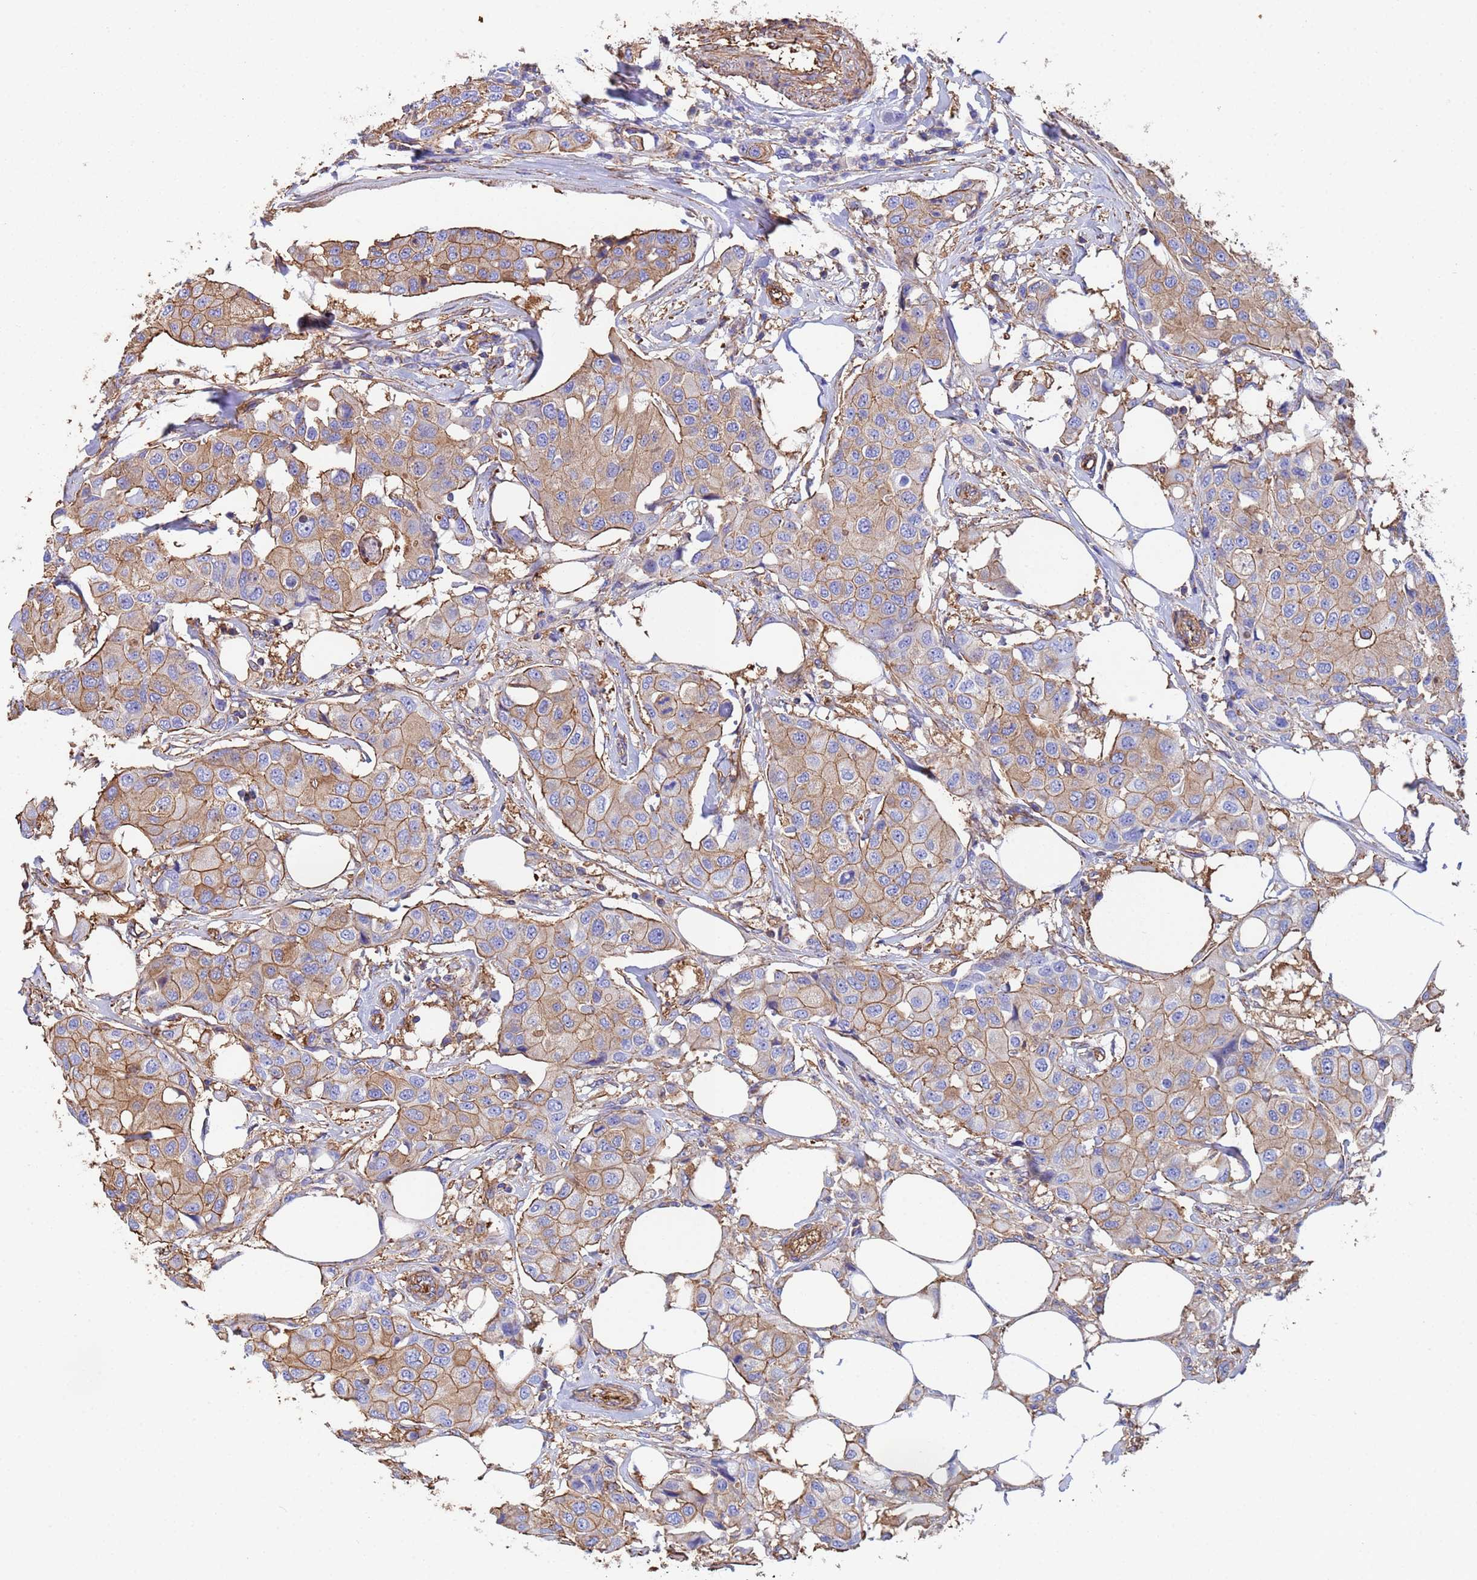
{"staining": {"intensity": "moderate", "quantity": ">75%", "location": "cytoplasmic/membranous"}, "tissue": "breast cancer", "cell_type": "Tumor cells", "image_type": "cancer", "snomed": [{"axis": "morphology", "description": "Duct carcinoma"}, {"axis": "topography", "description": "Breast"}], "caption": "Human breast cancer stained with a protein marker exhibits moderate staining in tumor cells.", "gene": "MYL12A", "patient": {"sex": "female", "age": 80}}